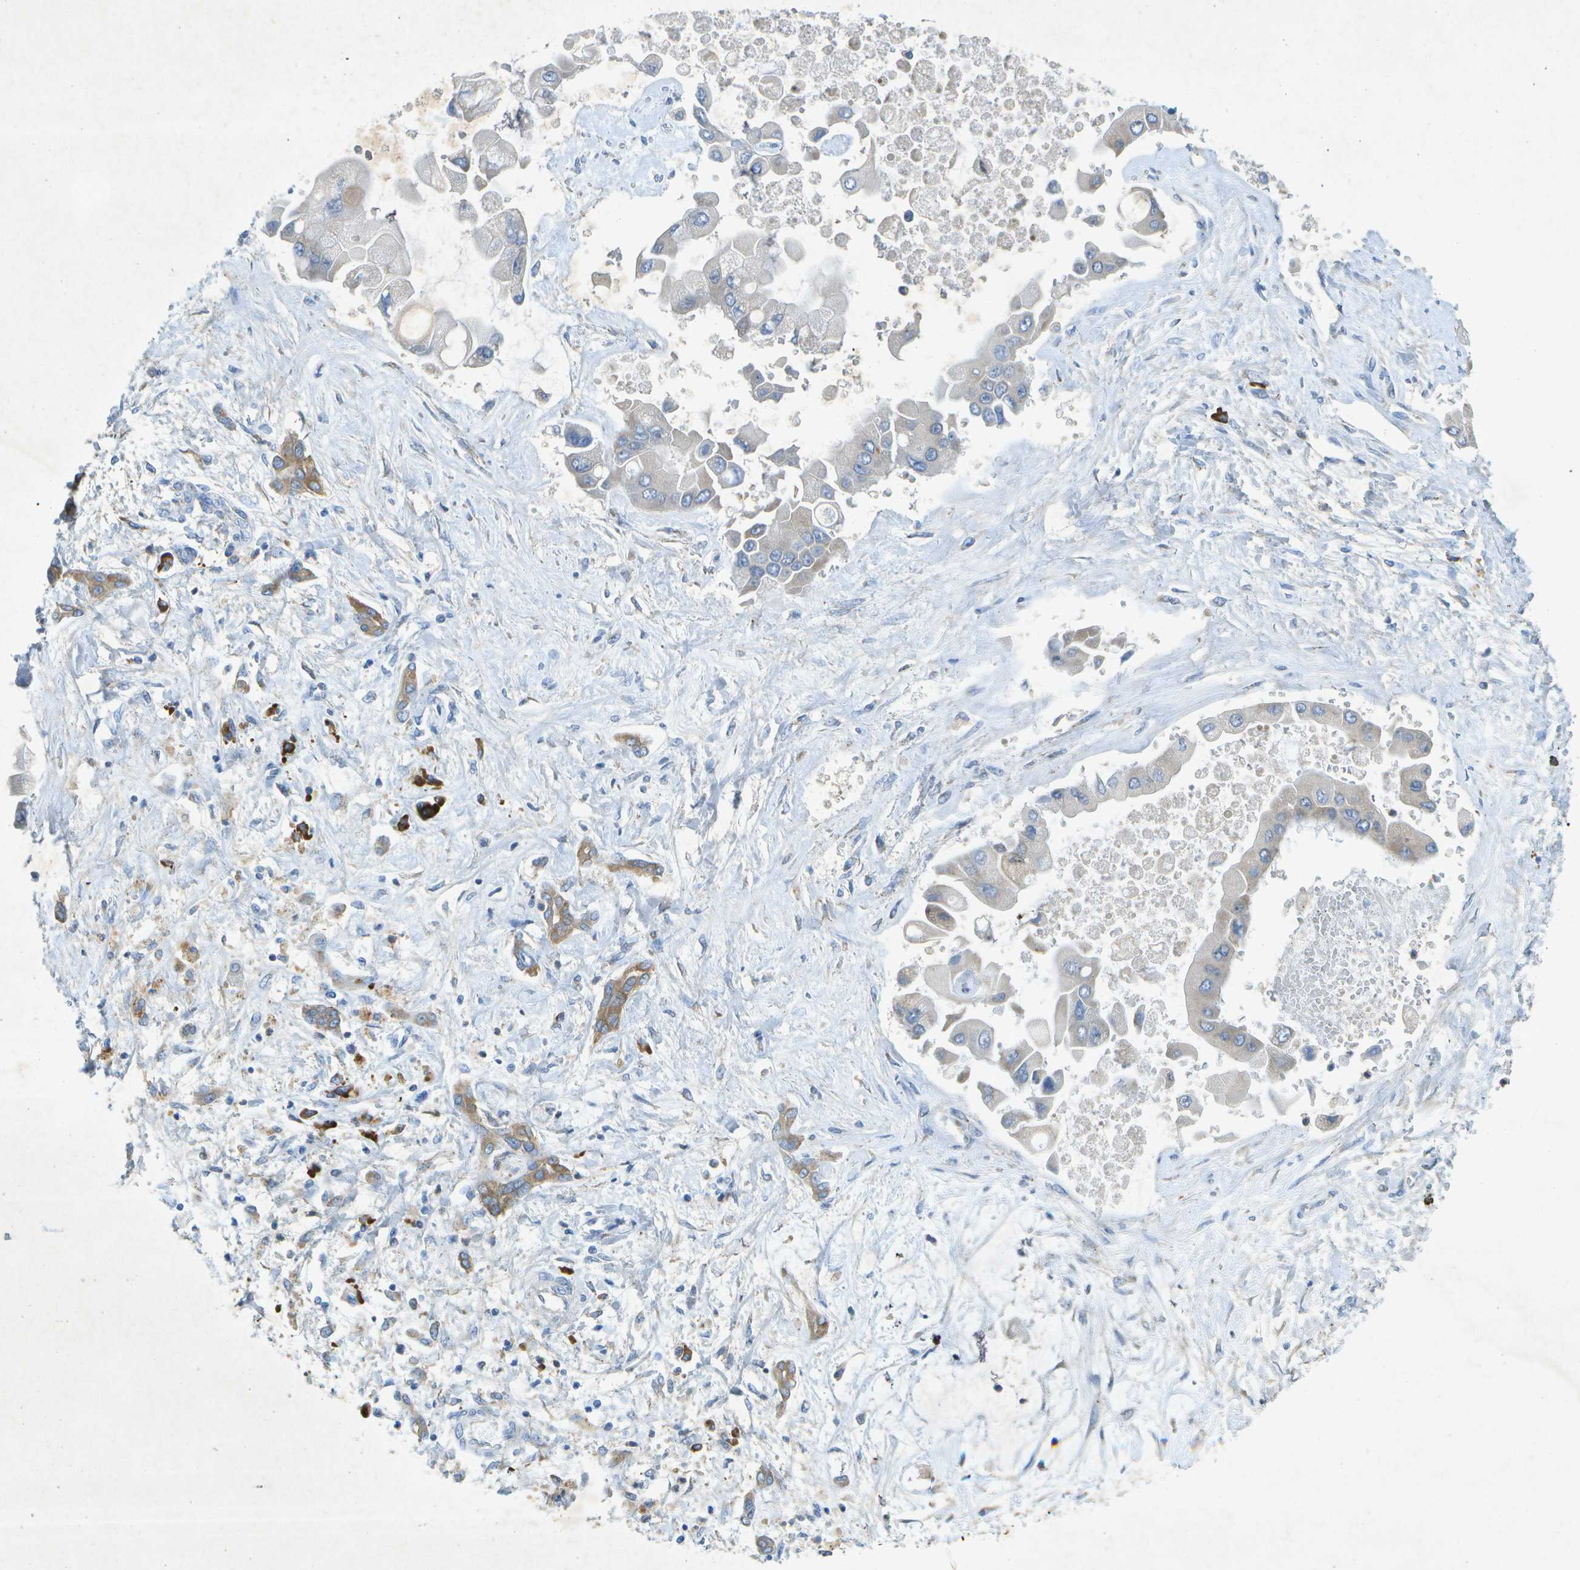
{"staining": {"intensity": "weak", "quantity": "<25%", "location": "cytoplasmic/membranous"}, "tissue": "liver cancer", "cell_type": "Tumor cells", "image_type": "cancer", "snomed": [{"axis": "morphology", "description": "Cholangiocarcinoma"}, {"axis": "topography", "description": "Liver"}], "caption": "Tumor cells are negative for brown protein staining in liver cholangiocarcinoma.", "gene": "WNK2", "patient": {"sex": "male", "age": 50}}